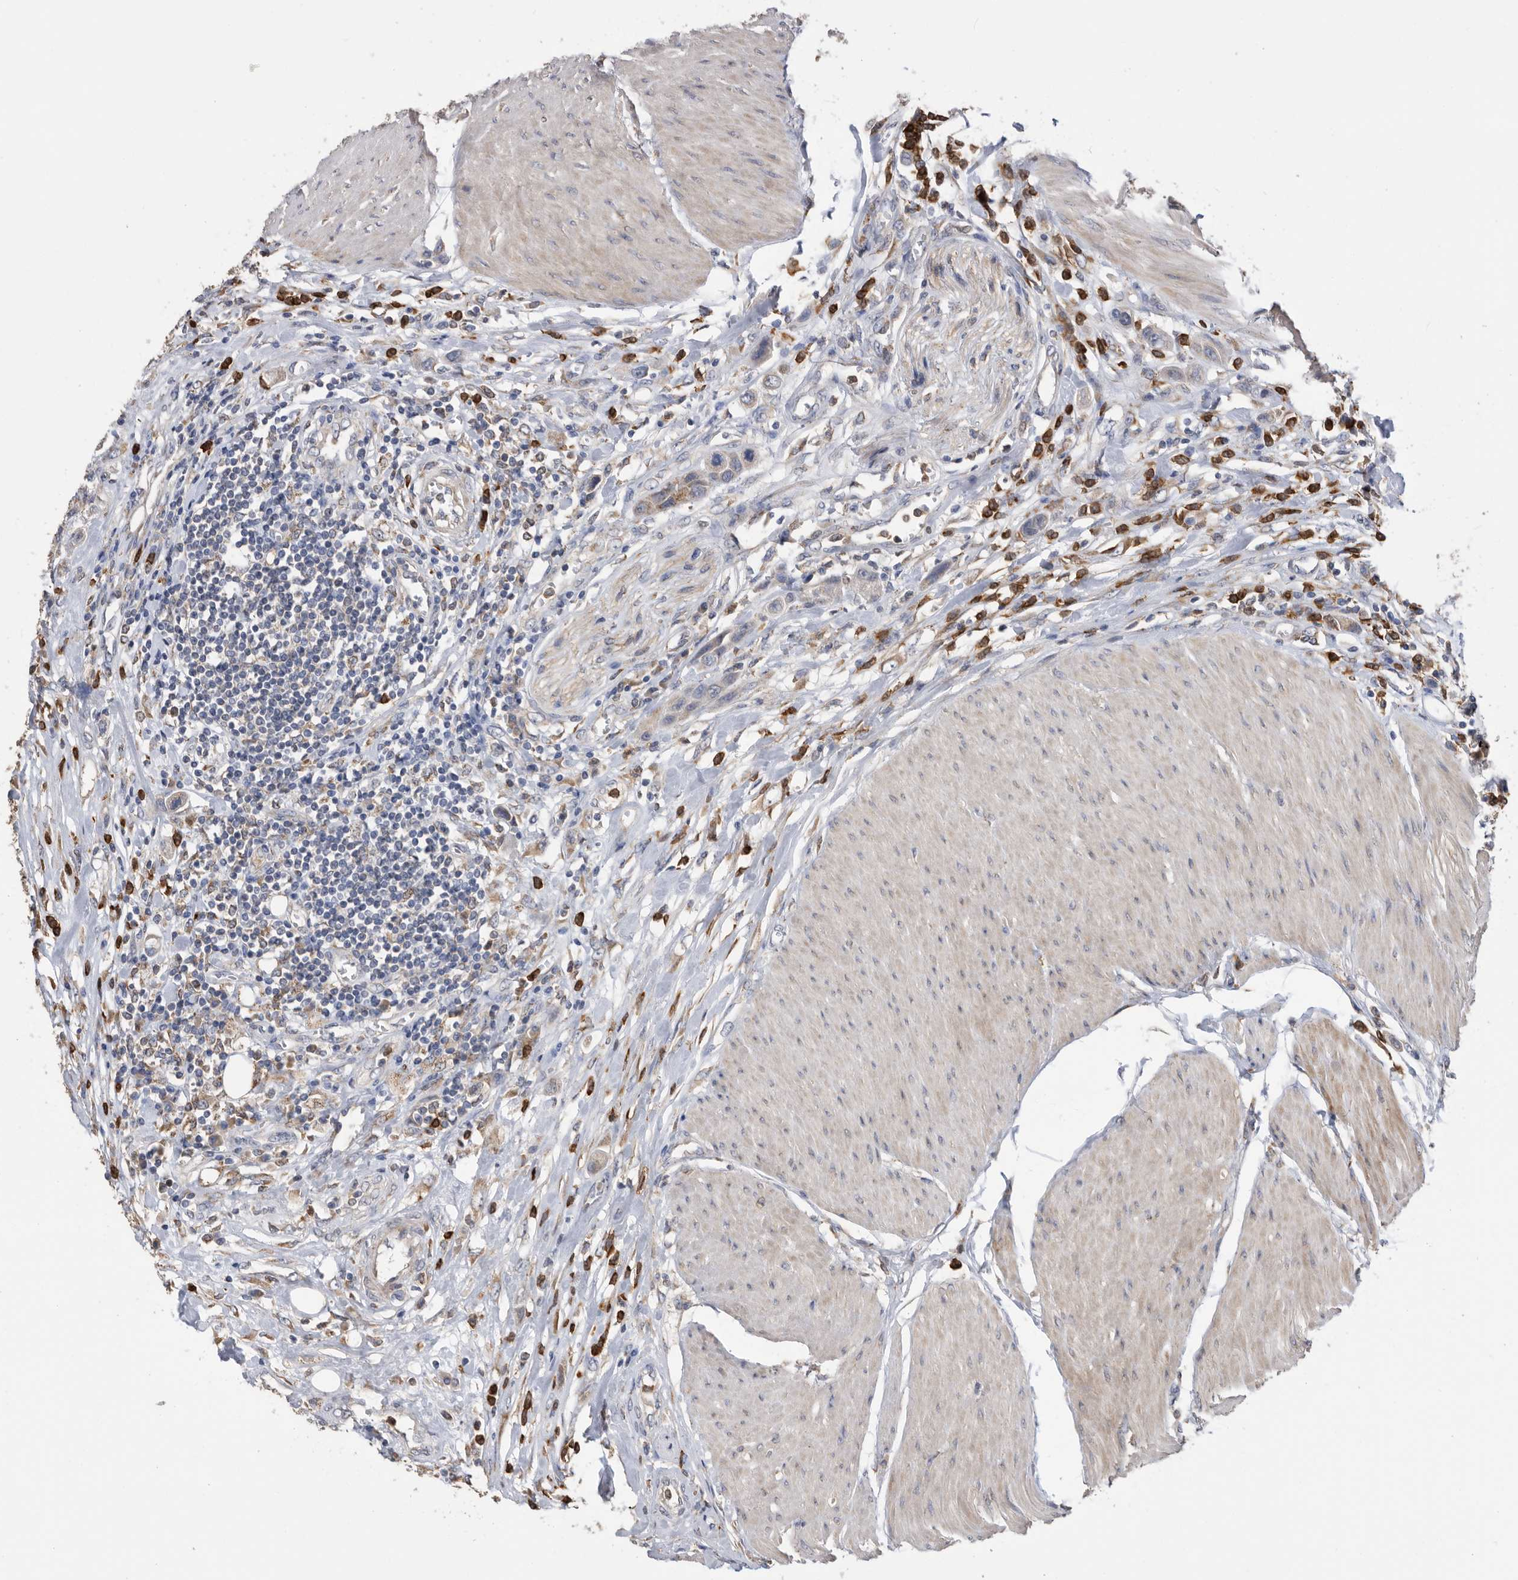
{"staining": {"intensity": "weak", "quantity": "<25%", "location": "cytoplasmic/membranous"}, "tissue": "urothelial cancer", "cell_type": "Tumor cells", "image_type": "cancer", "snomed": [{"axis": "morphology", "description": "Urothelial carcinoma, High grade"}, {"axis": "topography", "description": "Urinary bladder"}], "caption": "Immunohistochemistry image of neoplastic tissue: urothelial cancer stained with DAB shows no significant protein staining in tumor cells.", "gene": "CRISPLD2", "patient": {"sex": "male", "age": 50}}